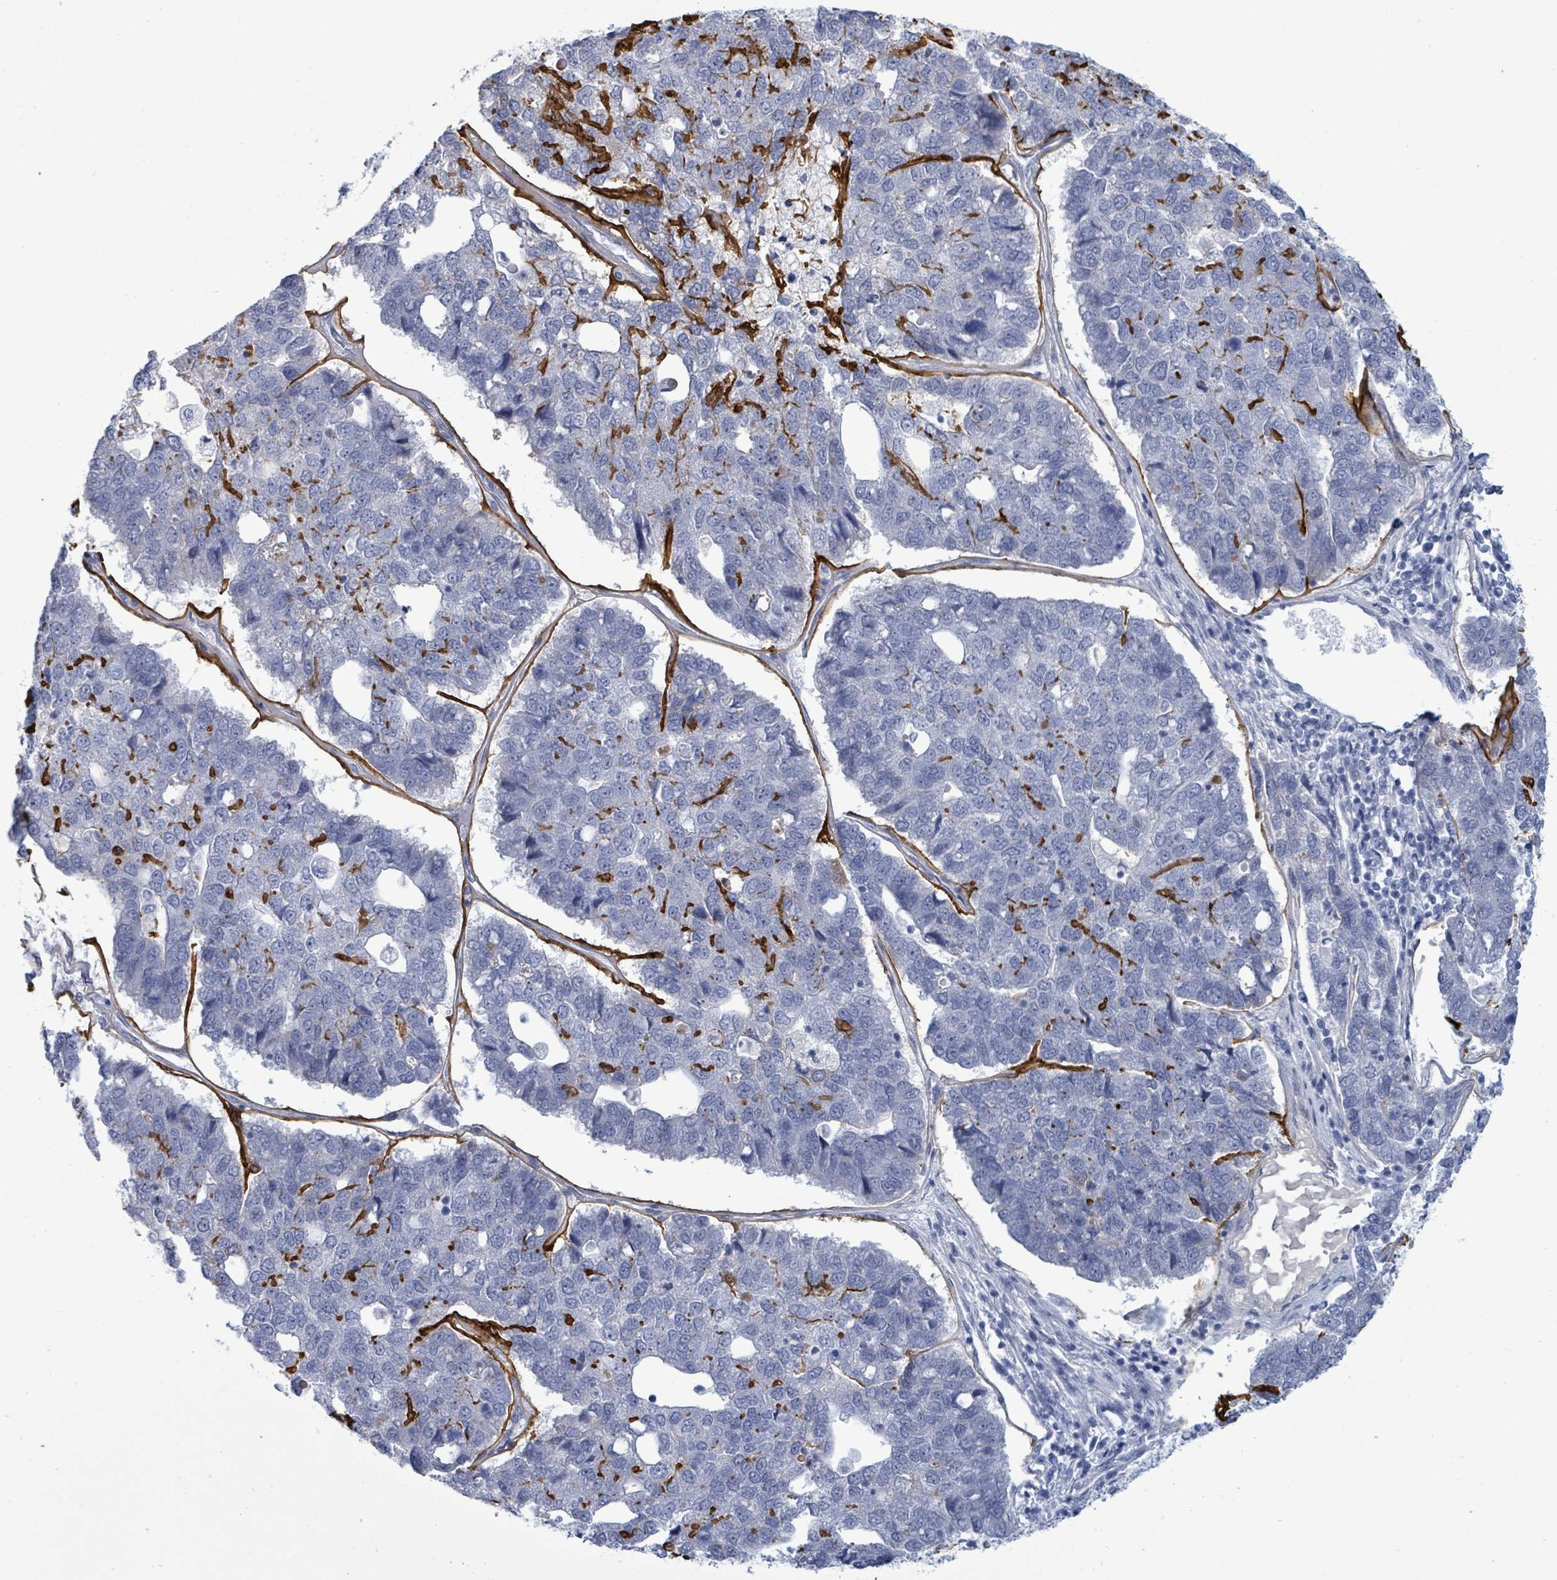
{"staining": {"intensity": "negative", "quantity": "none", "location": "none"}, "tissue": "pancreatic cancer", "cell_type": "Tumor cells", "image_type": "cancer", "snomed": [{"axis": "morphology", "description": "Adenocarcinoma, NOS"}, {"axis": "topography", "description": "Pancreas"}], "caption": "Immunohistochemistry photomicrograph of neoplastic tissue: adenocarcinoma (pancreatic) stained with DAB (3,3'-diaminobenzidine) shows no significant protein expression in tumor cells. (Brightfield microscopy of DAB (3,3'-diaminobenzidine) immunohistochemistry (IHC) at high magnification).", "gene": "ZNF771", "patient": {"sex": "female", "age": 61}}